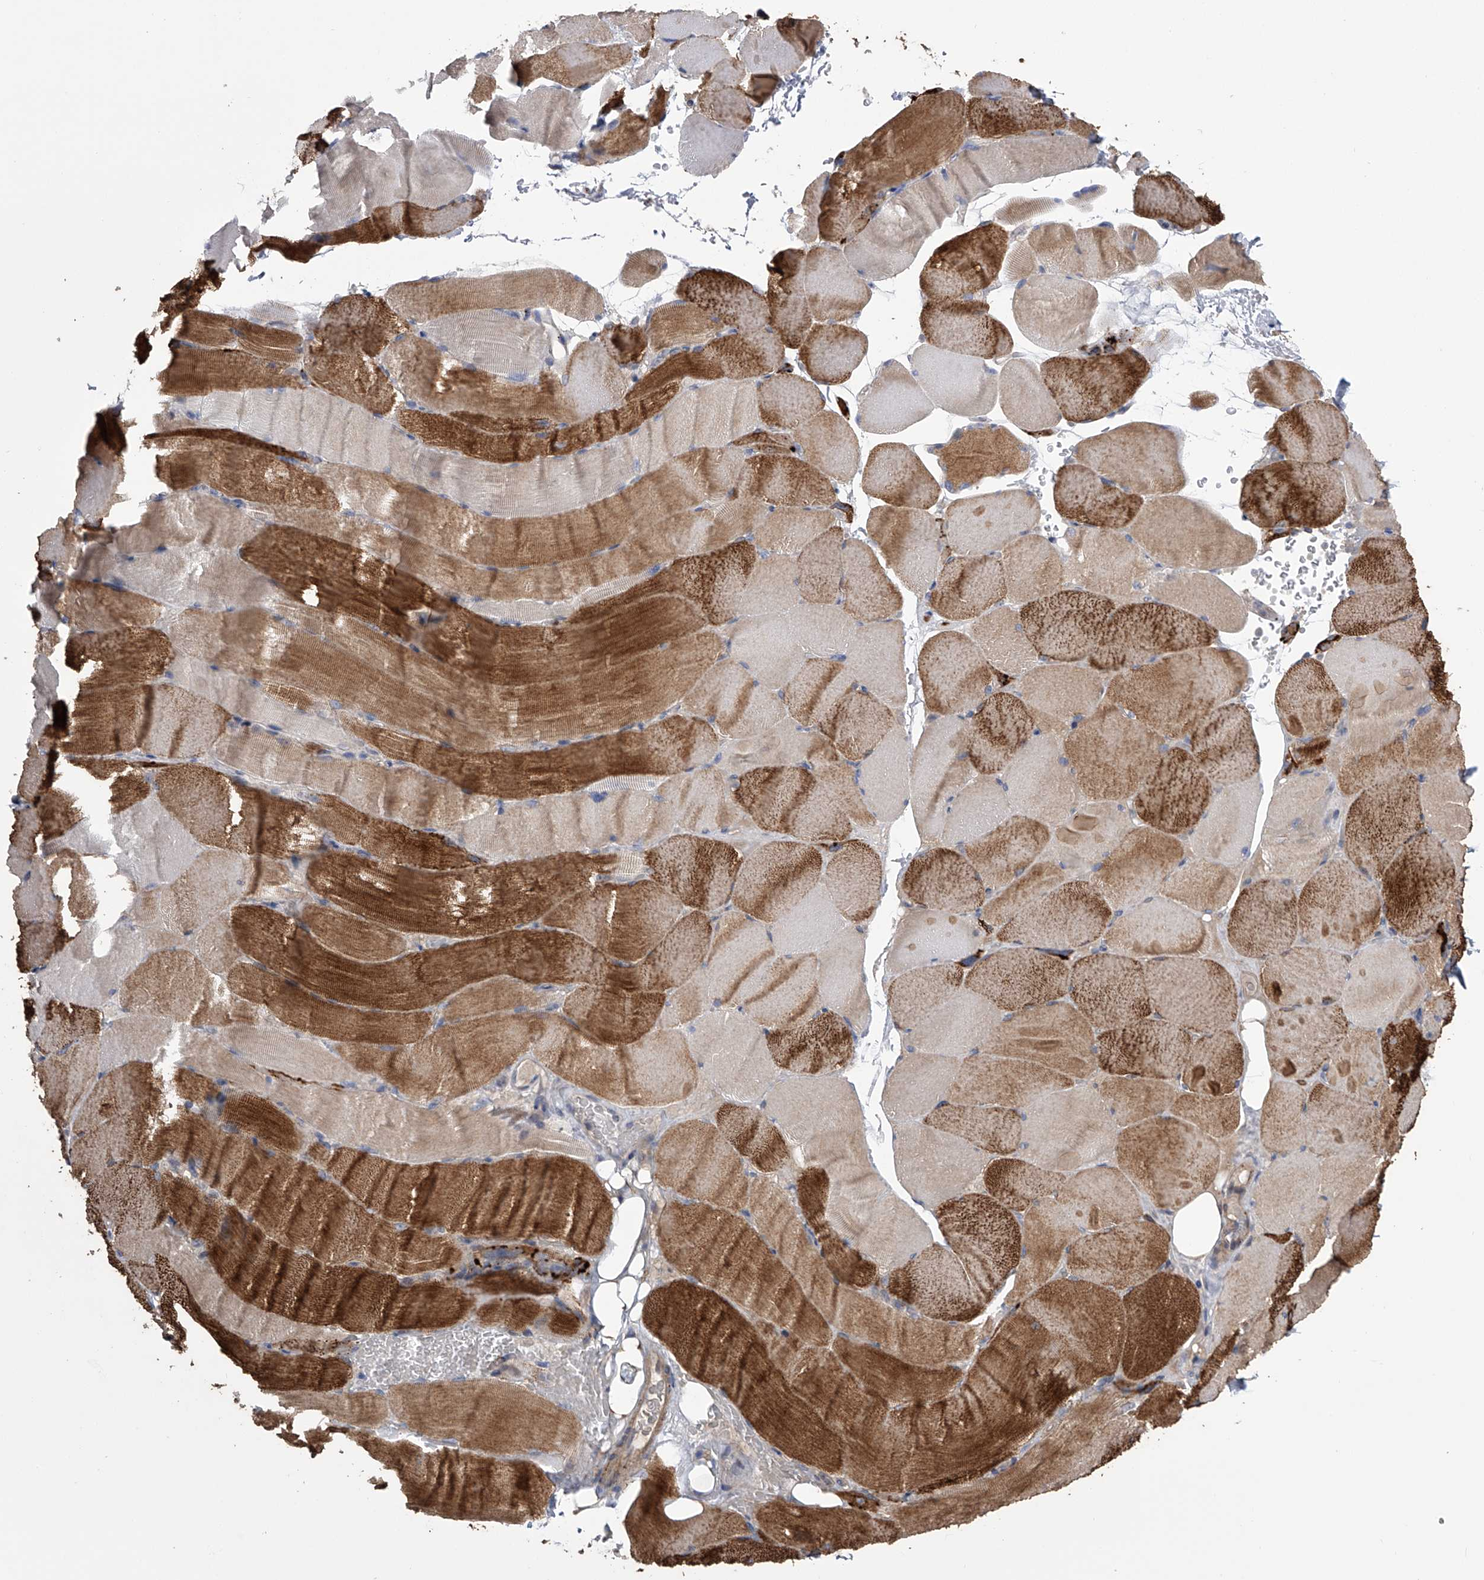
{"staining": {"intensity": "strong", "quantity": "25%-75%", "location": "cytoplasmic/membranous"}, "tissue": "skeletal muscle", "cell_type": "Myocytes", "image_type": "normal", "snomed": [{"axis": "morphology", "description": "Normal tissue, NOS"}, {"axis": "topography", "description": "Skeletal muscle"}, {"axis": "topography", "description": "Parathyroid gland"}], "caption": "This histopathology image shows immunohistochemistry staining of normal human skeletal muscle, with high strong cytoplasmic/membranous positivity in about 25%-75% of myocytes.", "gene": "ZNF343", "patient": {"sex": "female", "age": 37}}